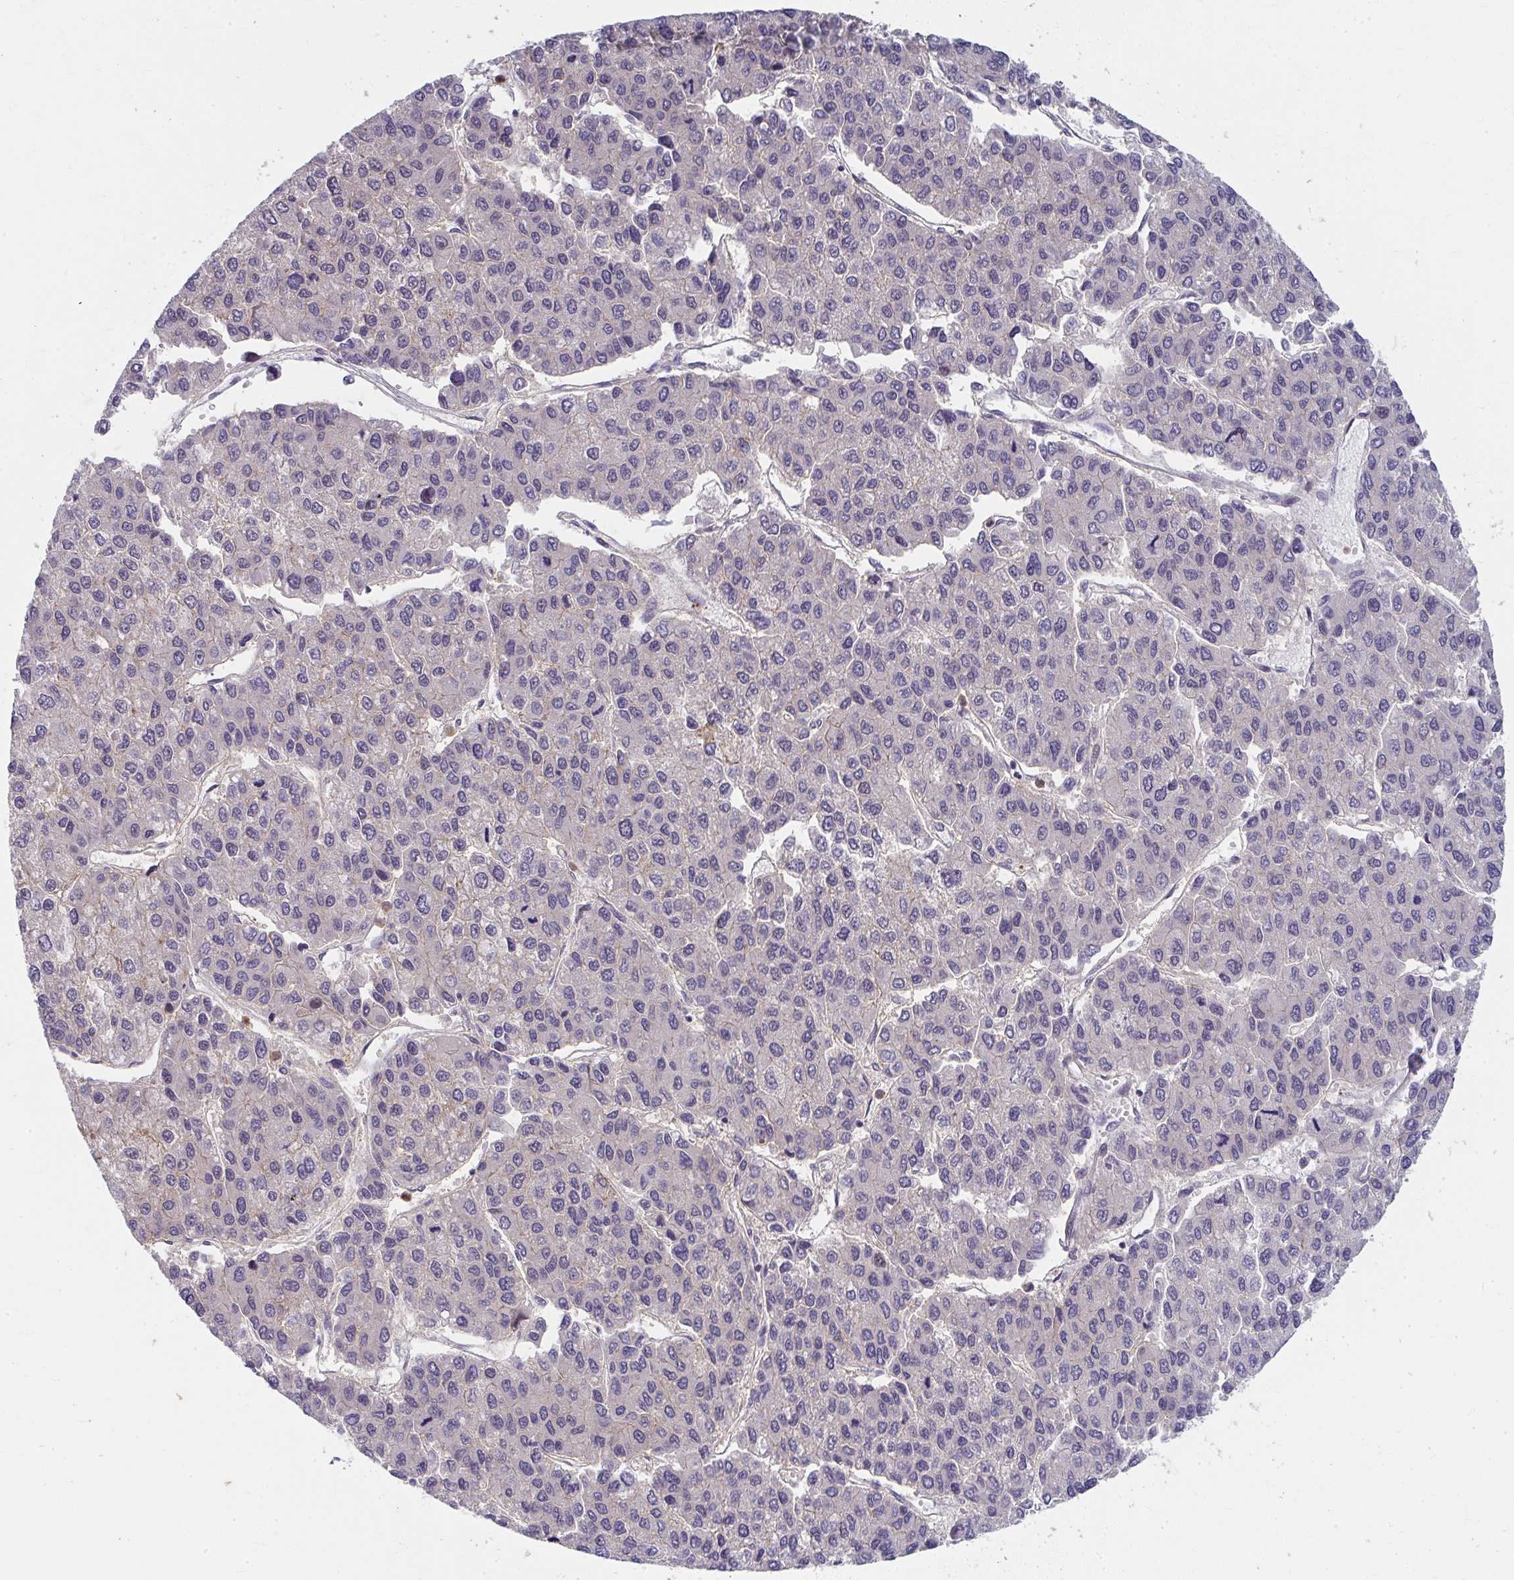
{"staining": {"intensity": "negative", "quantity": "none", "location": "none"}, "tissue": "liver cancer", "cell_type": "Tumor cells", "image_type": "cancer", "snomed": [{"axis": "morphology", "description": "Carcinoma, Hepatocellular, NOS"}, {"axis": "topography", "description": "Liver"}], "caption": "Liver cancer stained for a protein using immunohistochemistry (IHC) demonstrates no positivity tumor cells.", "gene": "MUS81", "patient": {"sex": "female", "age": 66}}